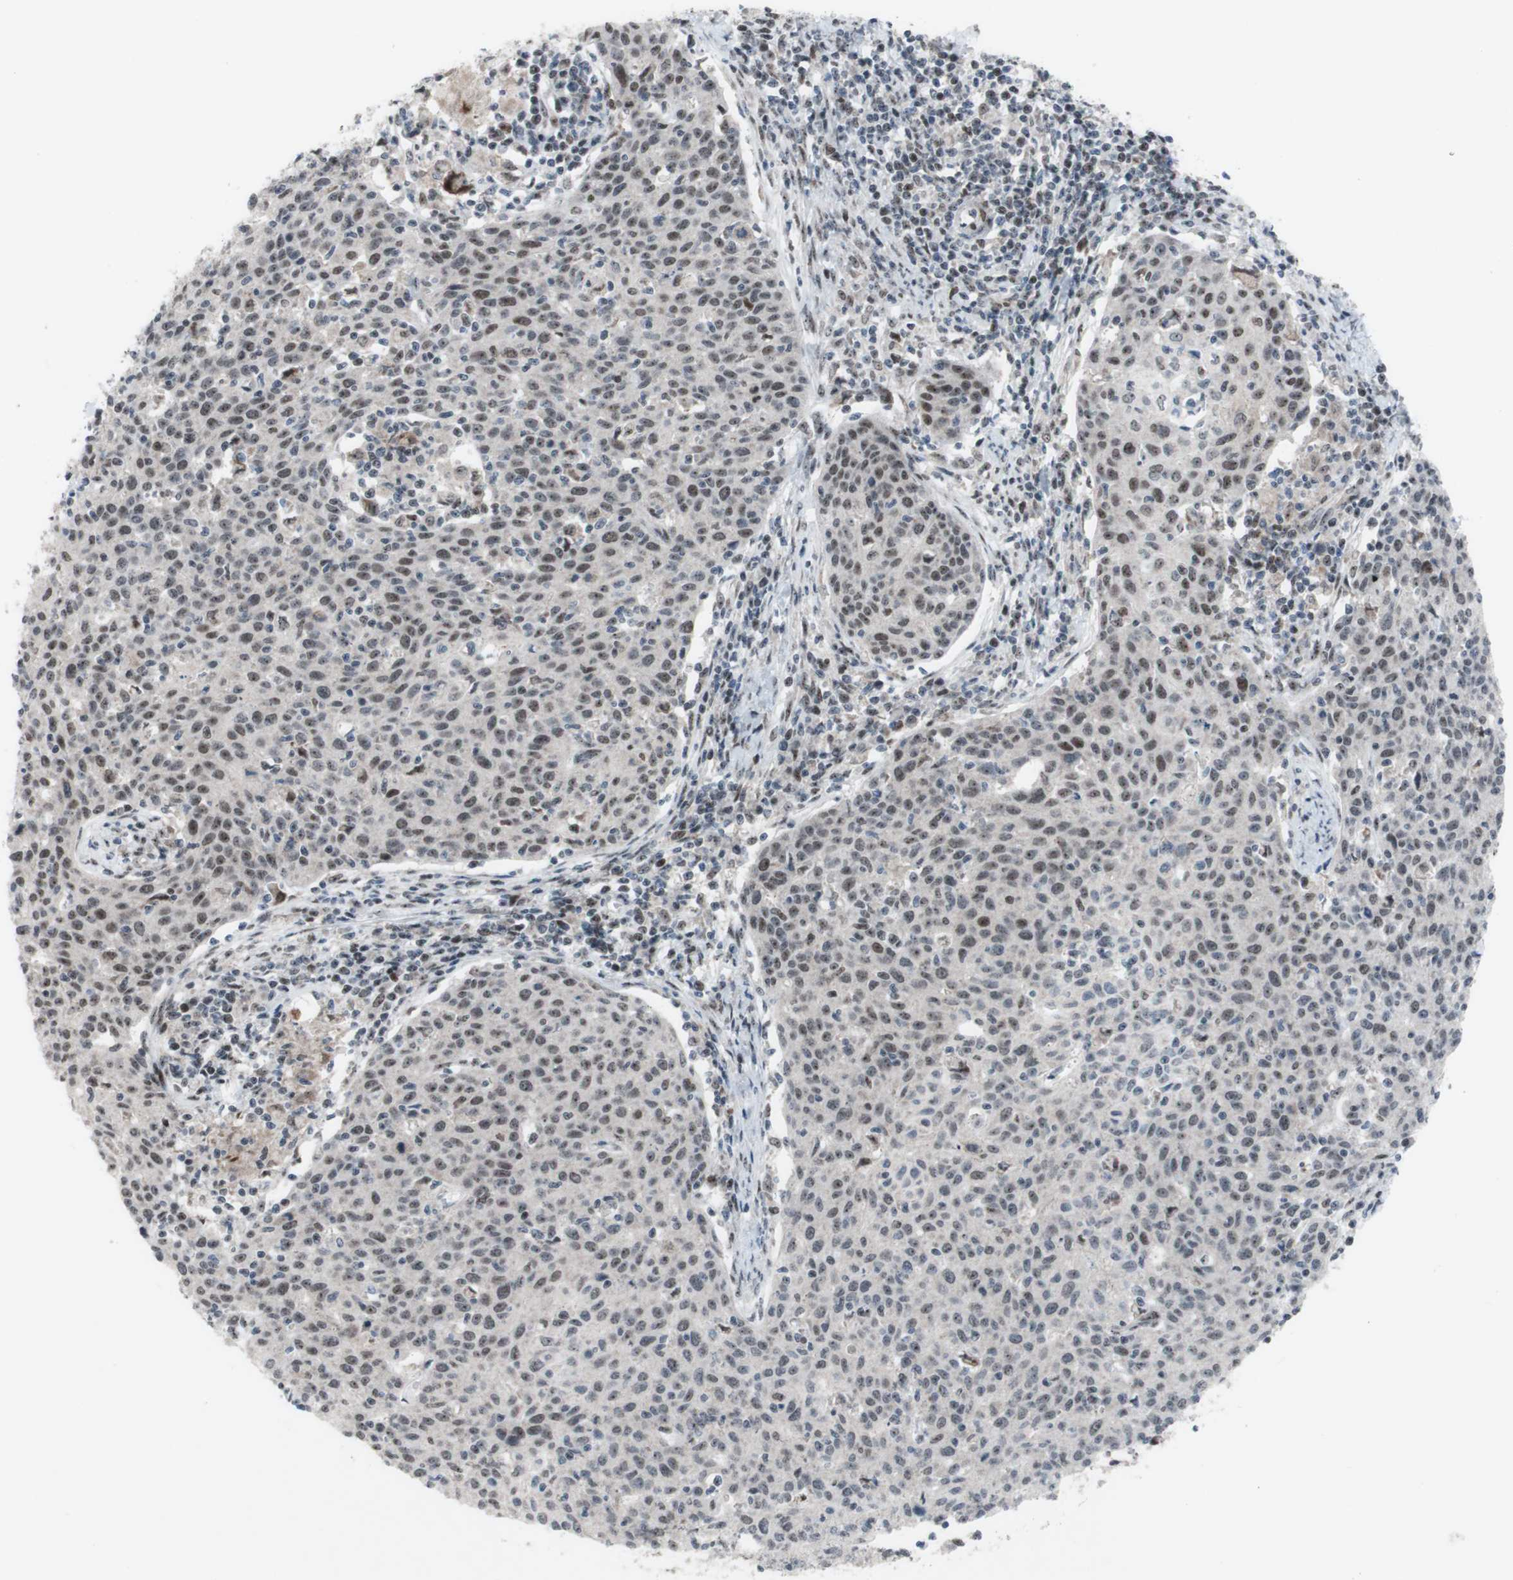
{"staining": {"intensity": "weak", "quantity": ">75%", "location": "nuclear"}, "tissue": "cervical cancer", "cell_type": "Tumor cells", "image_type": "cancer", "snomed": [{"axis": "morphology", "description": "Squamous cell carcinoma, NOS"}, {"axis": "topography", "description": "Cervix"}], "caption": "This is an image of immunohistochemistry (IHC) staining of cervical cancer, which shows weak positivity in the nuclear of tumor cells.", "gene": "POLR1A", "patient": {"sex": "female", "age": 38}}